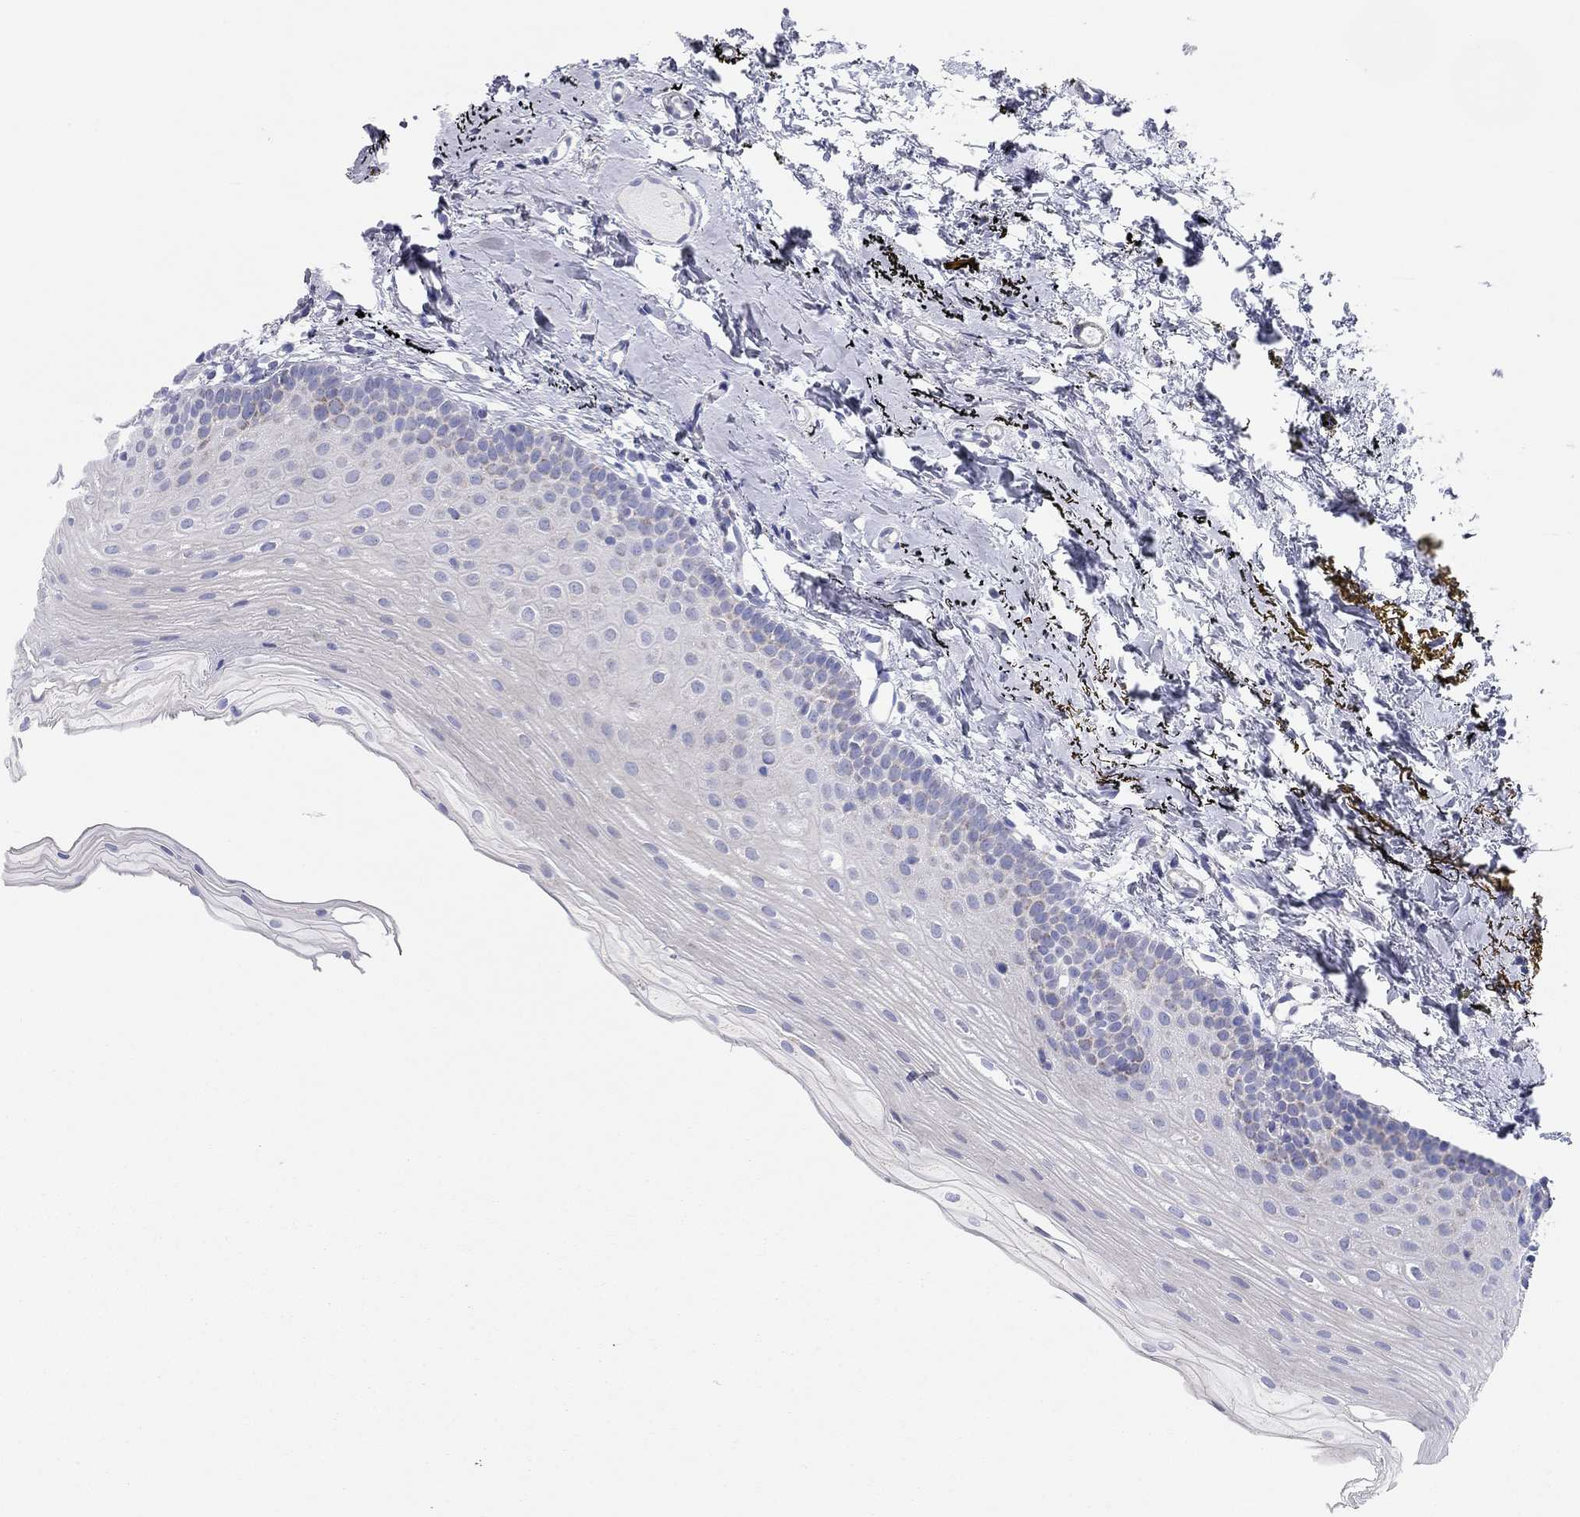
{"staining": {"intensity": "moderate", "quantity": "<25%", "location": "cytoplasmic/membranous"}, "tissue": "oral mucosa", "cell_type": "Squamous epithelial cells", "image_type": "normal", "snomed": [{"axis": "morphology", "description": "Normal tissue, NOS"}, {"axis": "topography", "description": "Oral tissue"}], "caption": "This image displays IHC staining of unremarkable oral mucosa, with low moderate cytoplasmic/membranous positivity in about <25% of squamous epithelial cells.", "gene": "CHI3L2", "patient": {"sex": "female", "age": 57}}